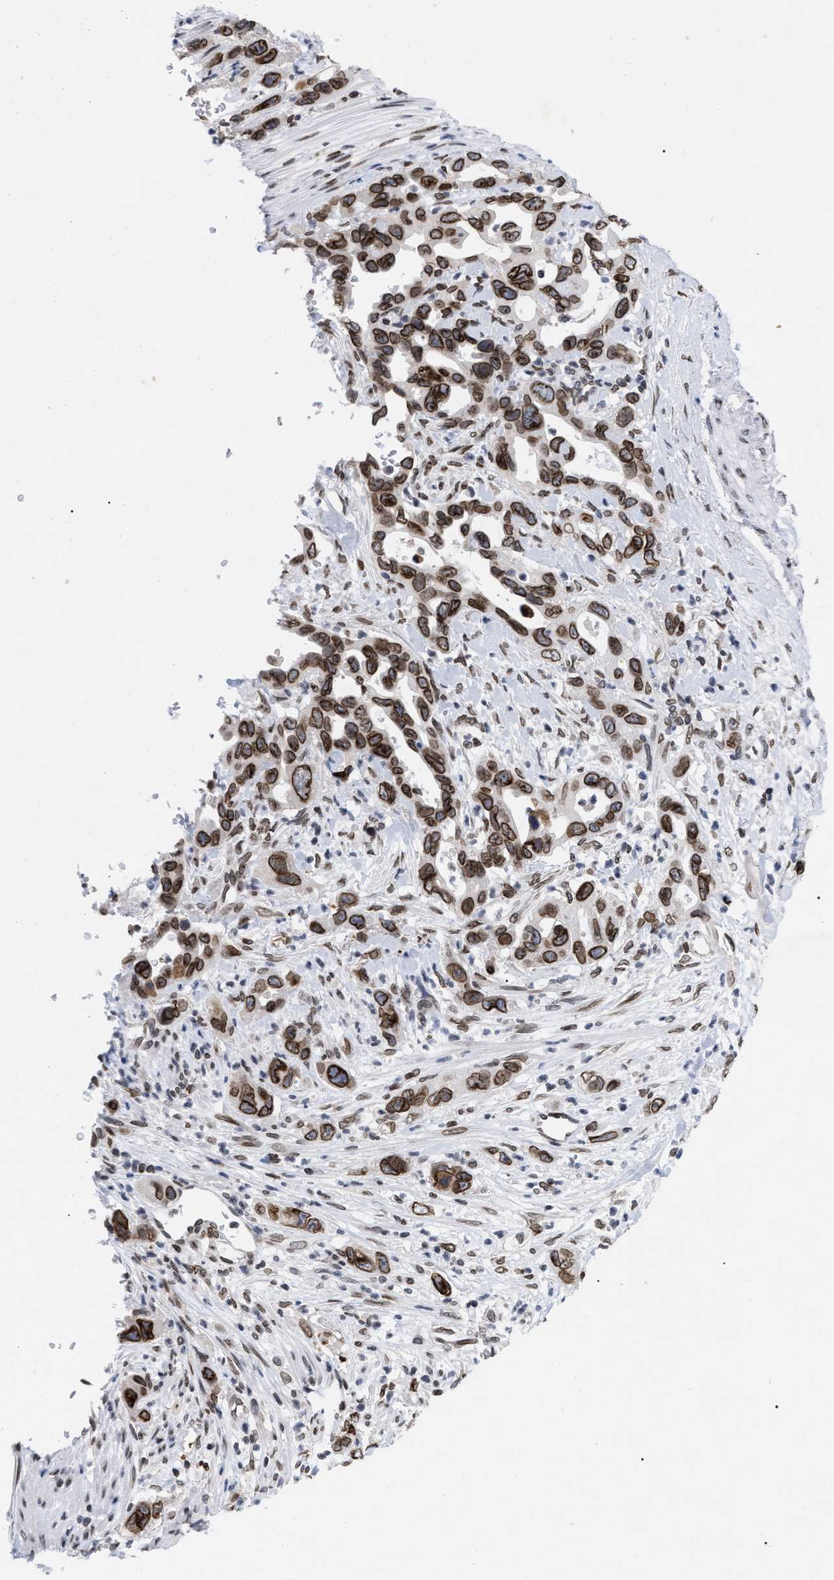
{"staining": {"intensity": "strong", "quantity": ">75%", "location": "cytoplasmic/membranous,nuclear"}, "tissue": "pancreatic cancer", "cell_type": "Tumor cells", "image_type": "cancer", "snomed": [{"axis": "morphology", "description": "Adenocarcinoma, NOS"}, {"axis": "topography", "description": "Pancreas"}], "caption": "The immunohistochemical stain highlights strong cytoplasmic/membranous and nuclear expression in tumor cells of pancreatic cancer tissue.", "gene": "TPR", "patient": {"sex": "female", "age": 70}}